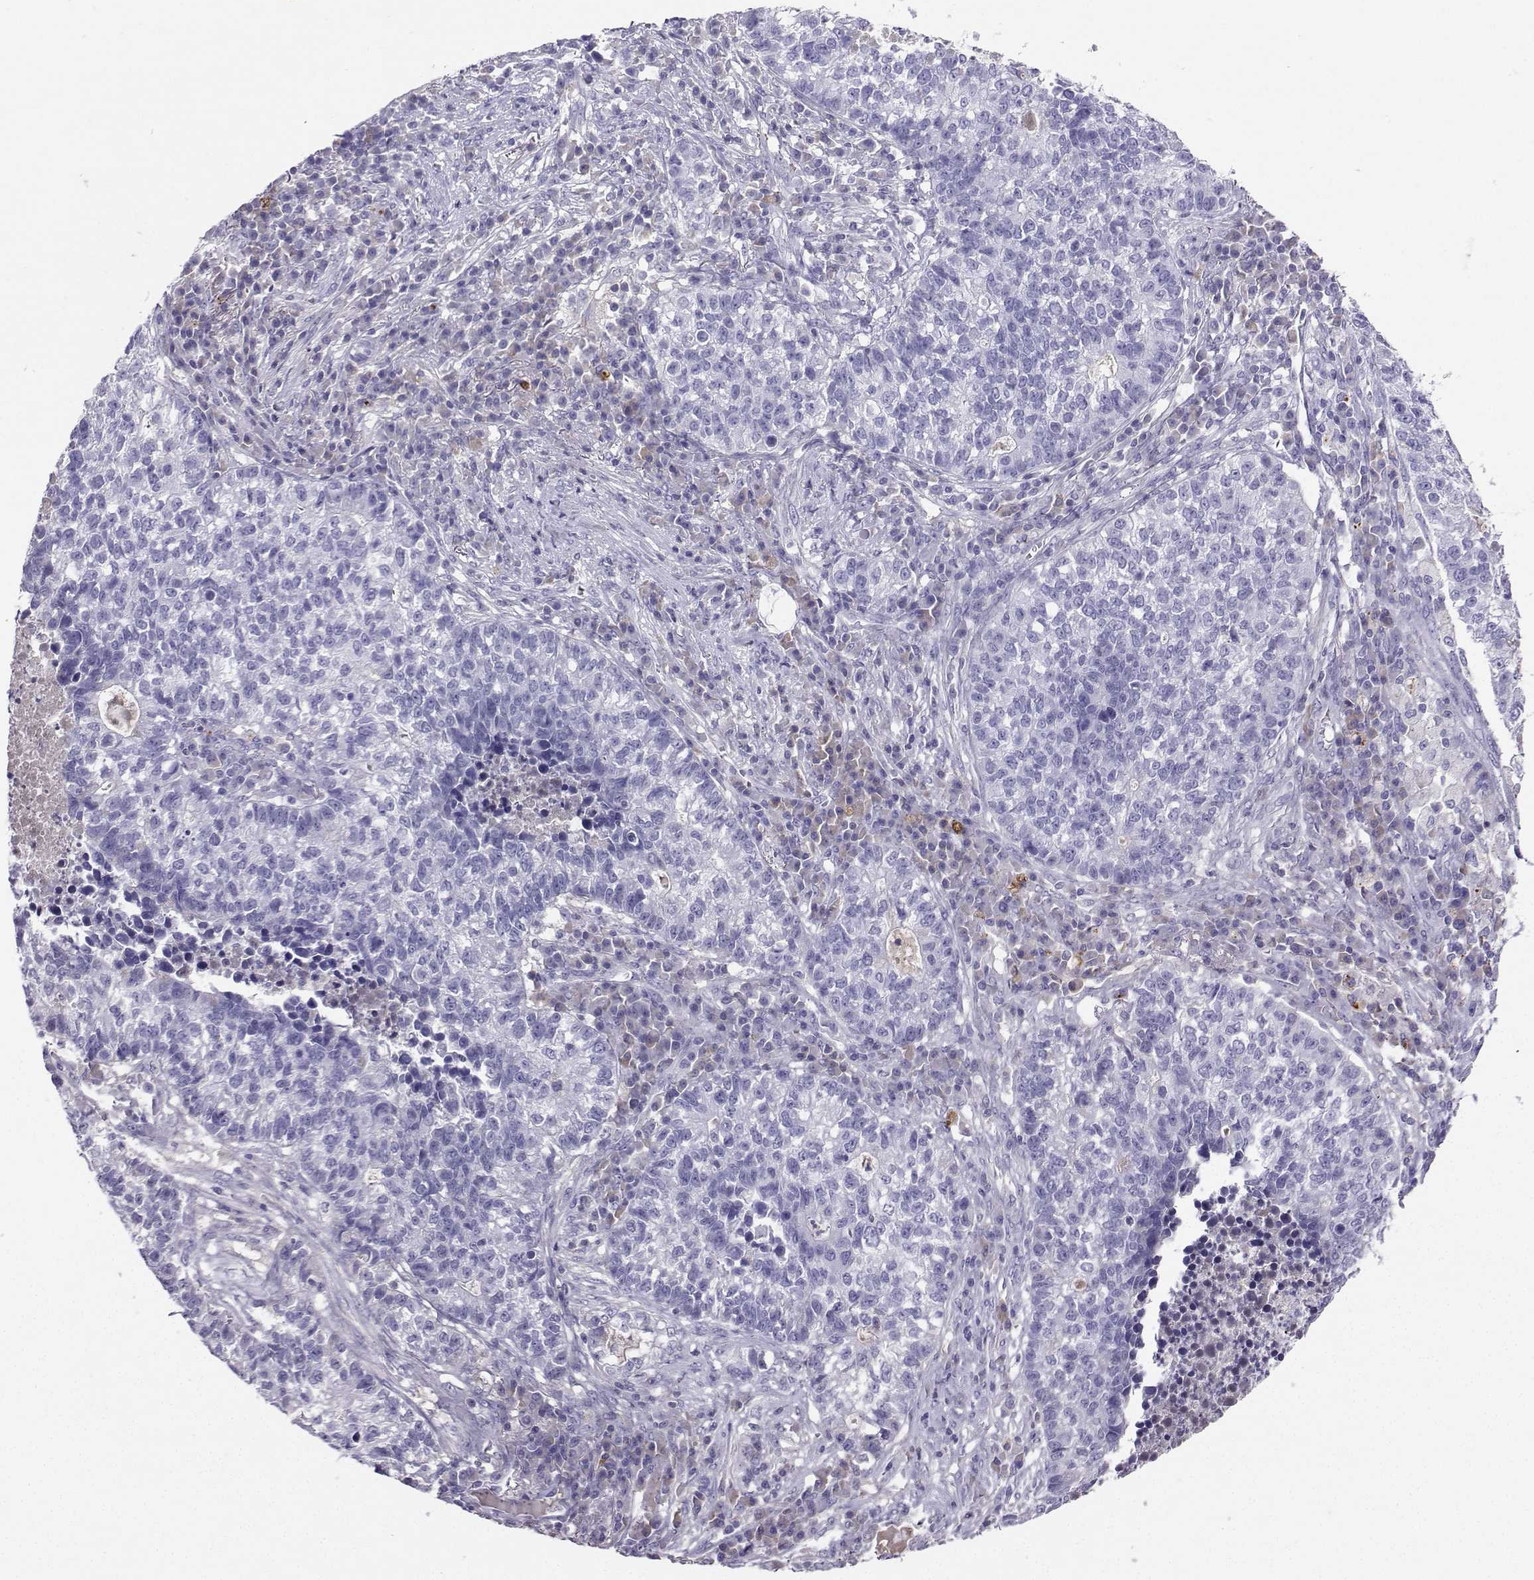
{"staining": {"intensity": "negative", "quantity": "none", "location": "none"}, "tissue": "lung cancer", "cell_type": "Tumor cells", "image_type": "cancer", "snomed": [{"axis": "morphology", "description": "Adenocarcinoma, NOS"}, {"axis": "topography", "description": "Lung"}], "caption": "This image is of adenocarcinoma (lung) stained with immunohistochemistry to label a protein in brown with the nuclei are counter-stained blue. There is no positivity in tumor cells.", "gene": "GRIK4", "patient": {"sex": "male", "age": 57}}